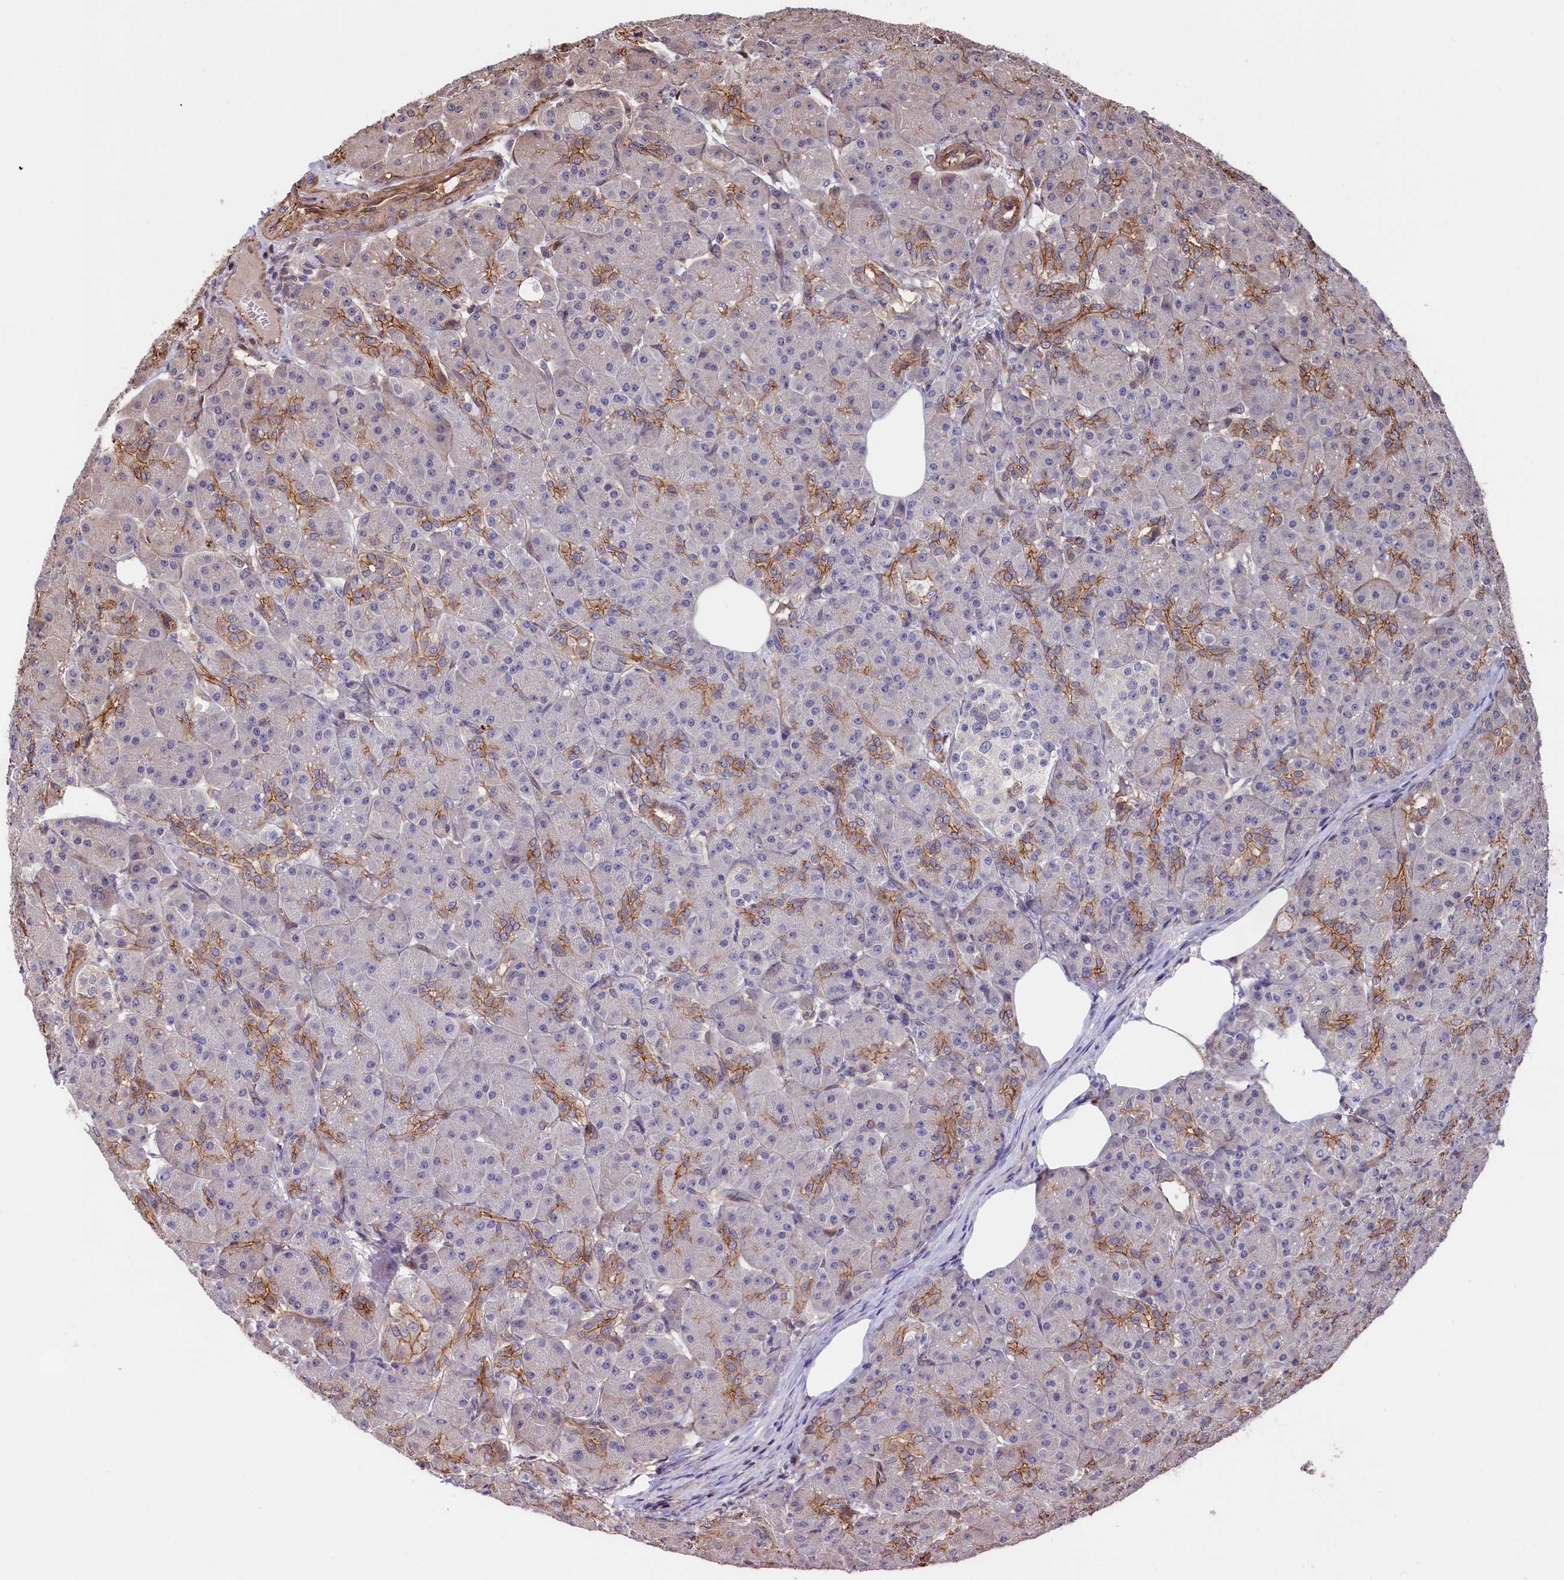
{"staining": {"intensity": "moderate", "quantity": "25%-75%", "location": "cytoplasmic/membranous"}, "tissue": "pancreas", "cell_type": "Exocrine glandular cells", "image_type": "normal", "snomed": [{"axis": "morphology", "description": "Normal tissue, NOS"}, {"axis": "topography", "description": "Pancreas"}], "caption": "Pancreas stained with a brown dye demonstrates moderate cytoplasmic/membranous positive positivity in approximately 25%-75% of exocrine glandular cells.", "gene": "TNKS1BP1", "patient": {"sex": "male", "age": 63}}